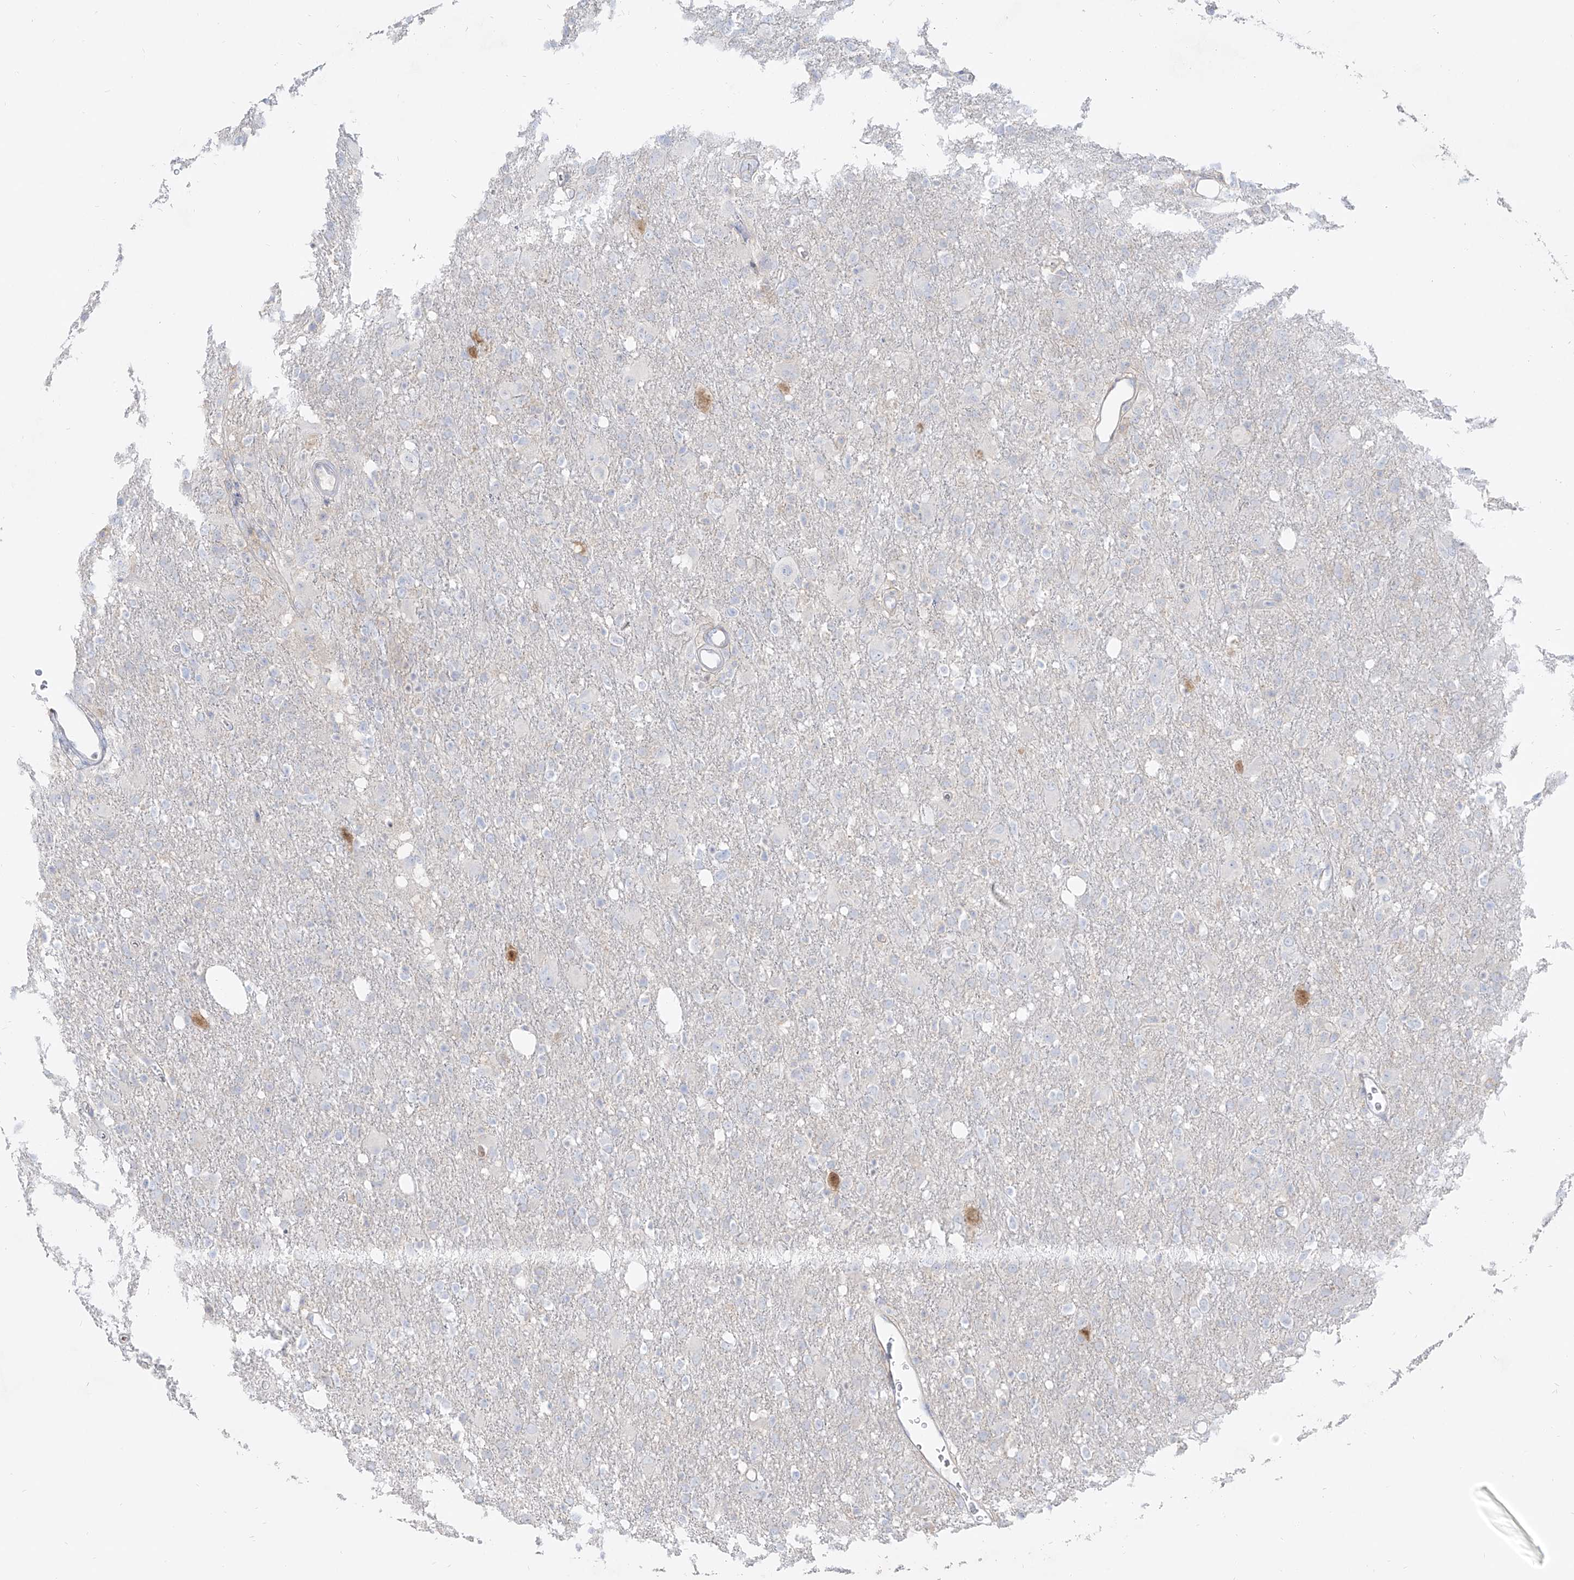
{"staining": {"intensity": "negative", "quantity": "none", "location": "none"}, "tissue": "glioma", "cell_type": "Tumor cells", "image_type": "cancer", "snomed": [{"axis": "morphology", "description": "Glioma, malignant, High grade"}, {"axis": "topography", "description": "Brain"}], "caption": "Protein analysis of glioma displays no significant expression in tumor cells.", "gene": "RBFOX3", "patient": {"sex": "female", "age": 57}}